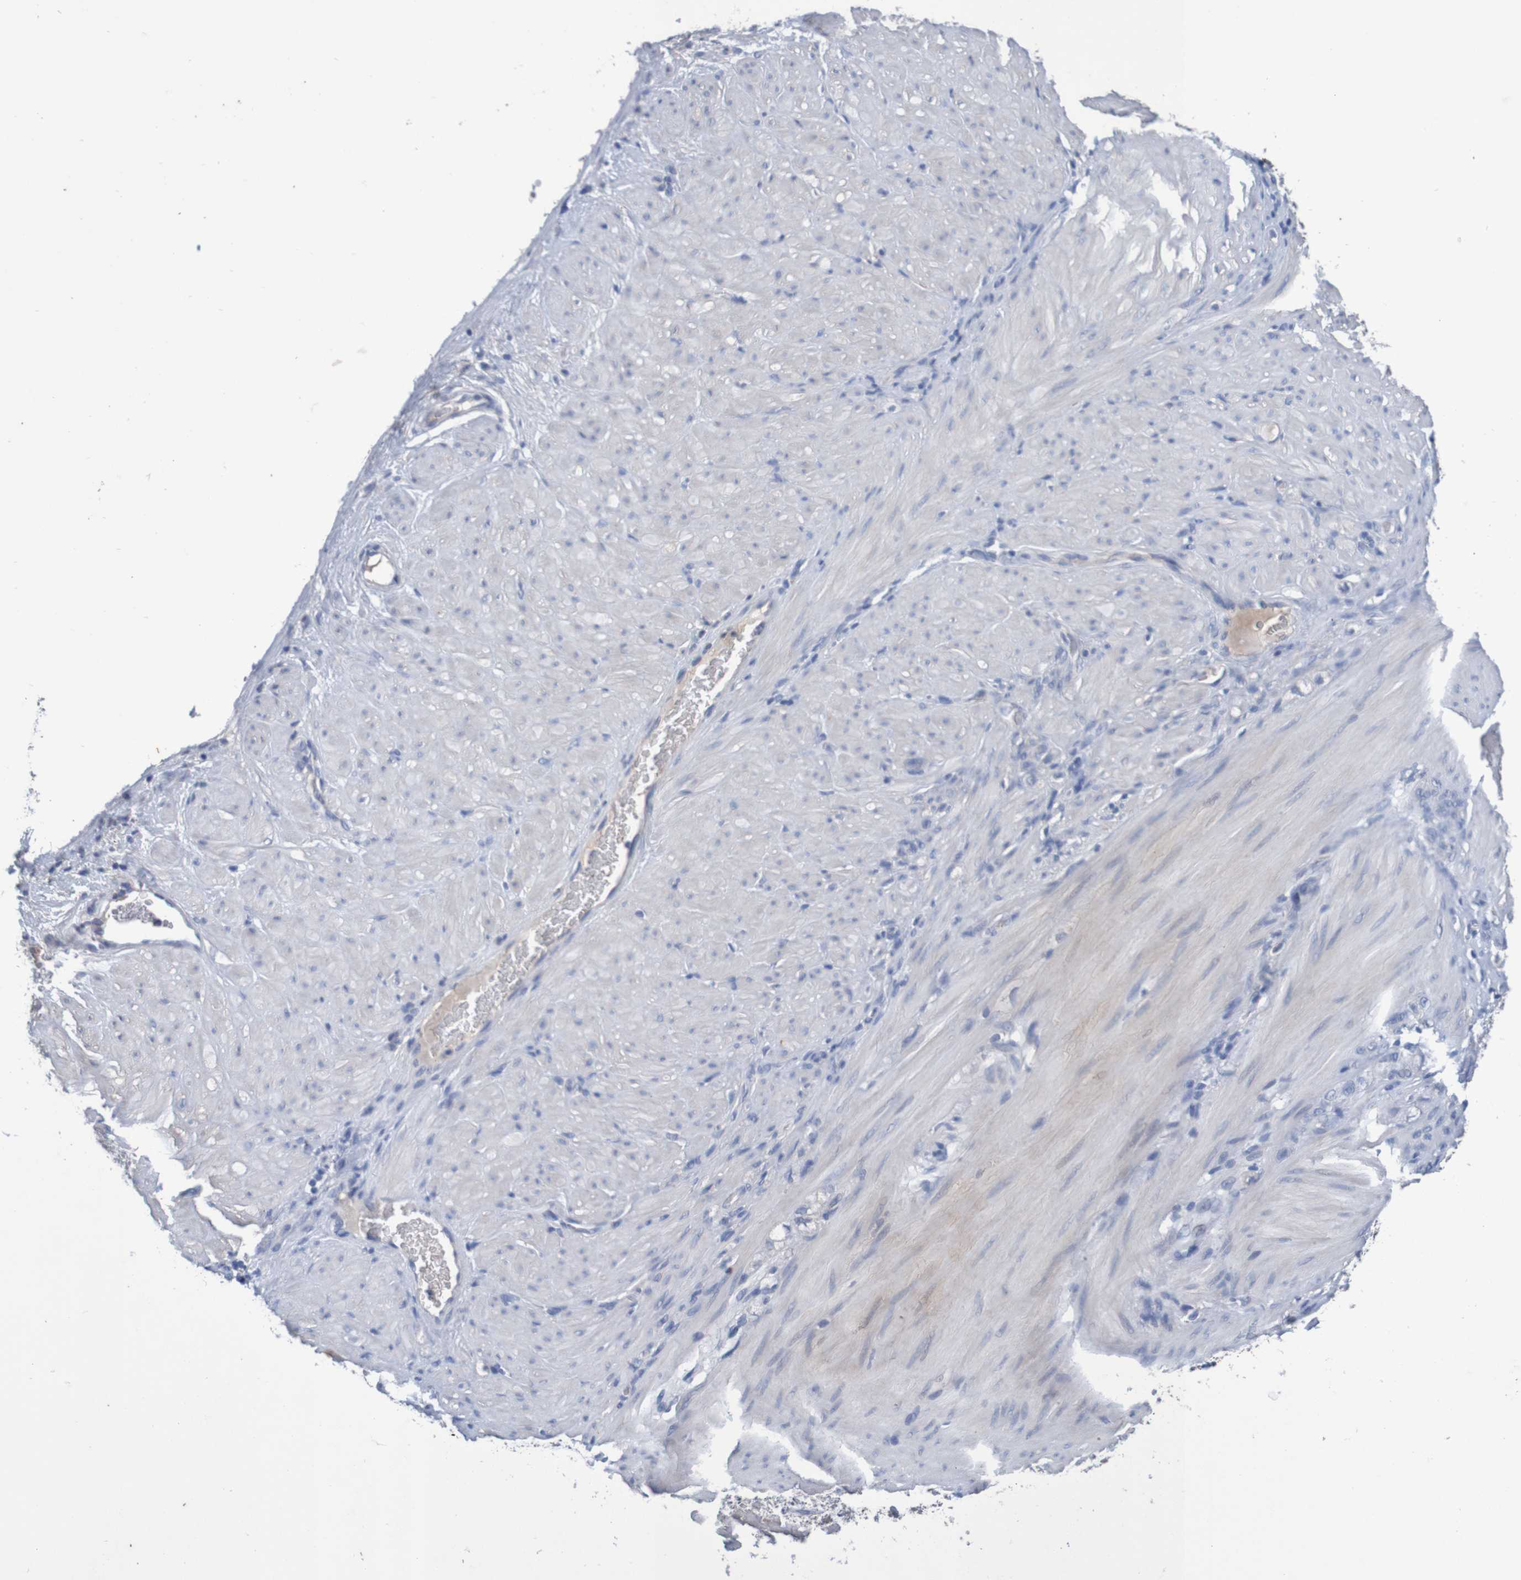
{"staining": {"intensity": "negative", "quantity": "none", "location": "none"}, "tissue": "stomach cancer", "cell_type": "Tumor cells", "image_type": "cancer", "snomed": [{"axis": "morphology", "description": "Adenocarcinoma, NOS"}, {"axis": "topography", "description": "Stomach"}], "caption": "A high-resolution image shows immunohistochemistry staining of stomach cancer (adenocarcinoma), which shows no significant positivity in tumor cells.", "gene": "LTA", "patient": {"sex": "male", "age": 82}}